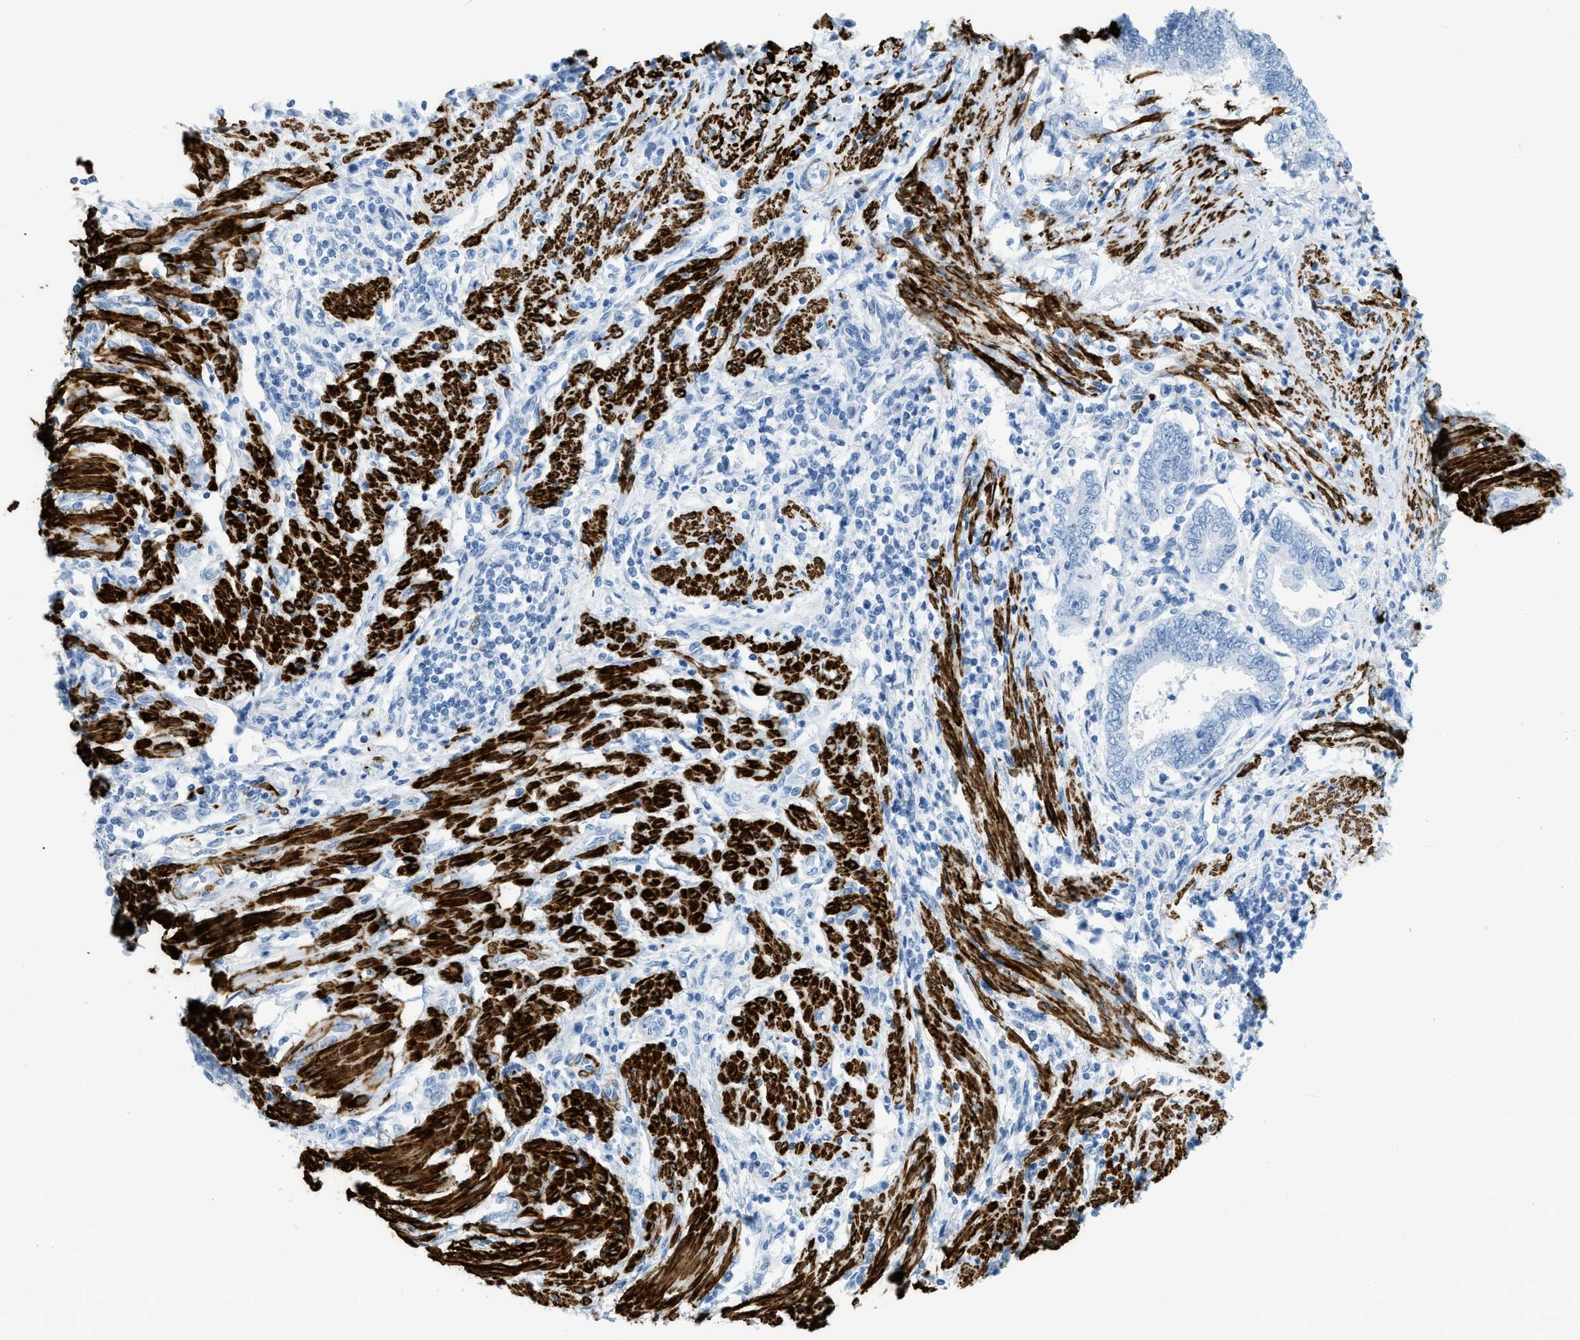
{"staining": {"intensity": "negative", "quantity": "none", "location": "none"}, "tissue": "endometrial cancer", "cell_type": "Tumor cells", "image_type": "cancer", "snomed": [{"axis": "morphology", "description": "Adenocarcinoma, NOS"}, {"axis": "topography", "description": "Uterus"}, {"axis": "topography", "description": "Endometrium"}], "caption": "IHC of human endometrial cancer (adenocarcinoma) reveals no staining in tumor cells.", "gene": "DES", "patient": {"sex": "female", "age": 70}}